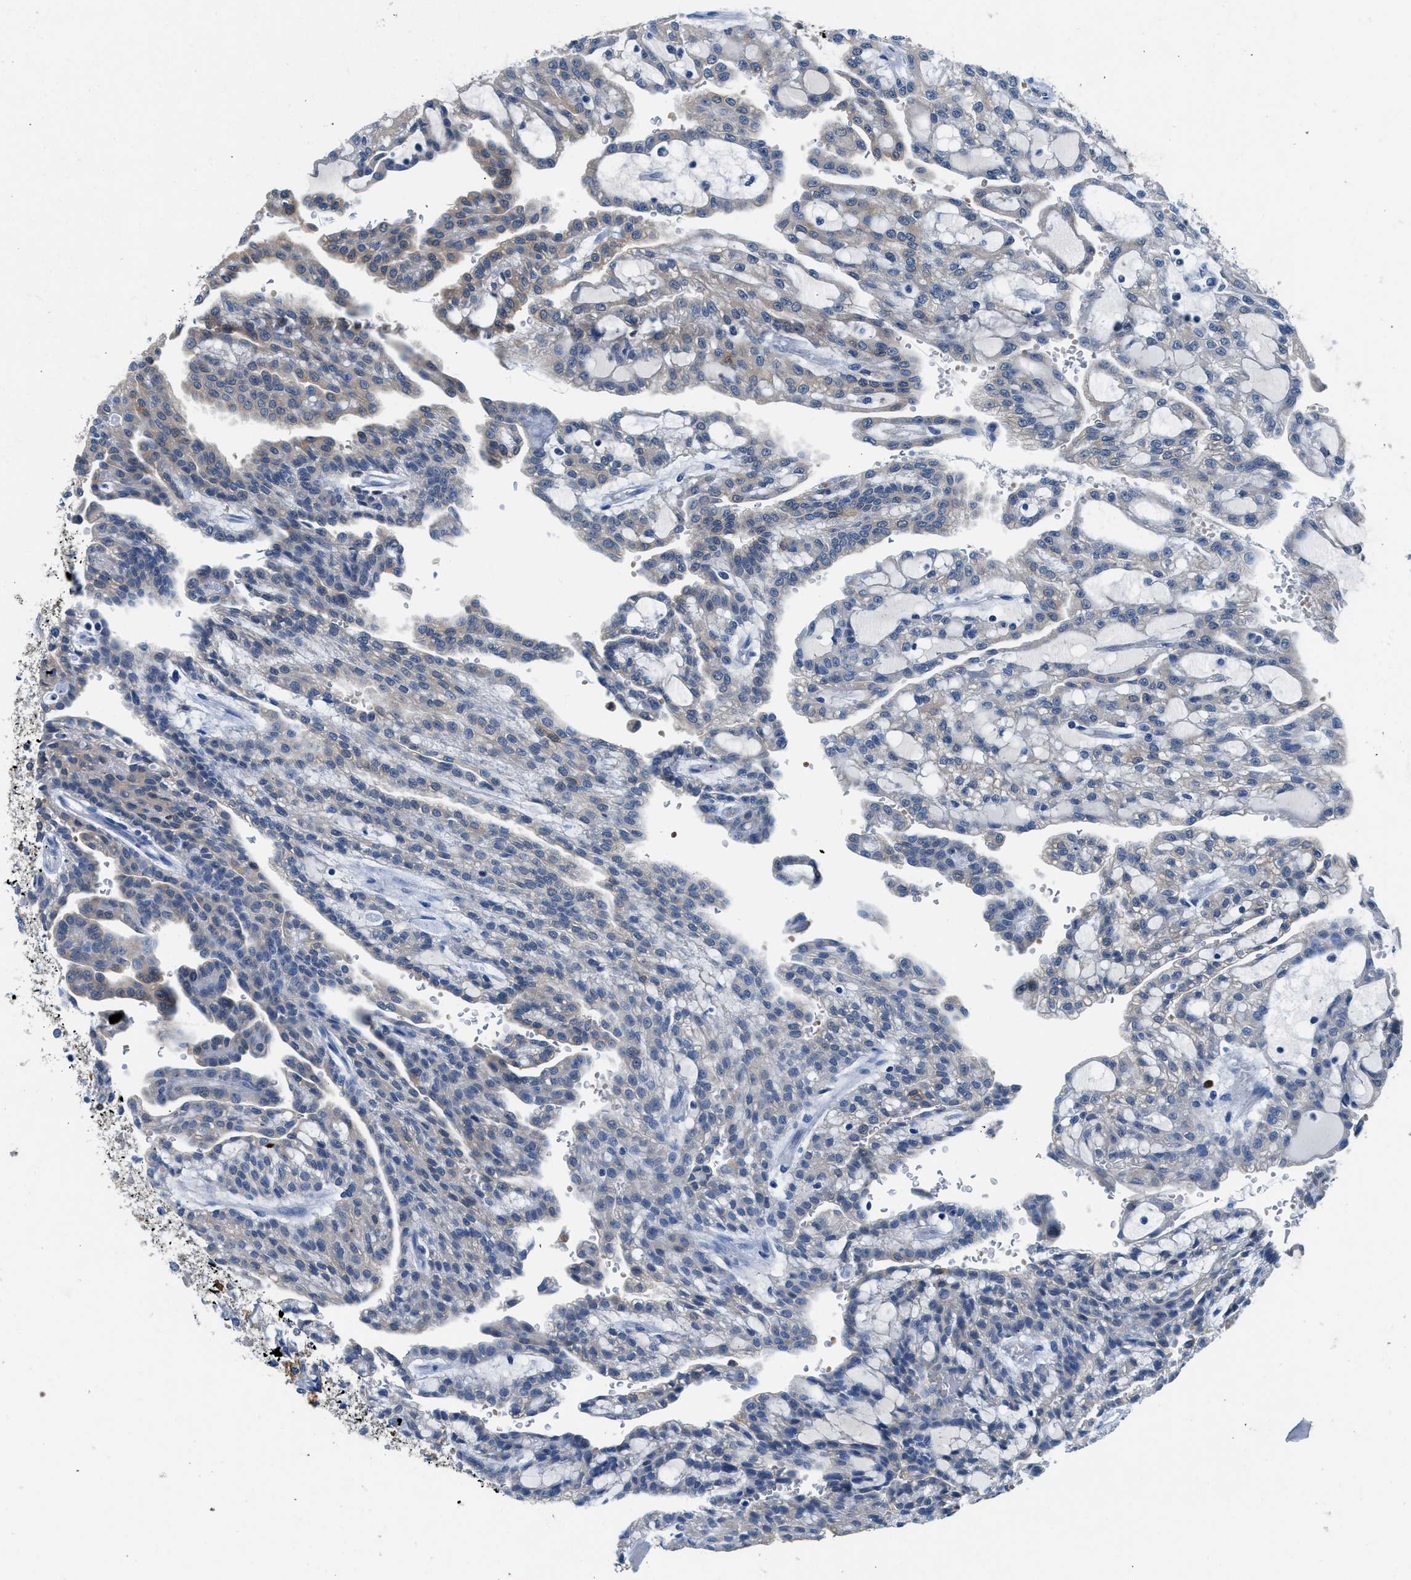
{"staining": {"intensity": "negative", "quantity": "none", "location": "none"}, "tissue": "renal cancer", "cell_type": "Tumor cells", "image_type": "cancer", "snomed": [{"axis": "morphology", "description": "Adenocarcinoma, NOS"}, {"axis": "topography", "description": "Kidney"}], "caption": "Renal cancer (adenocarcinoma) stained for a protein using IHC demonstrates no expression tumor cells.", "gene": "FADS6", "patient": {"sex": "male", "age": 63}}